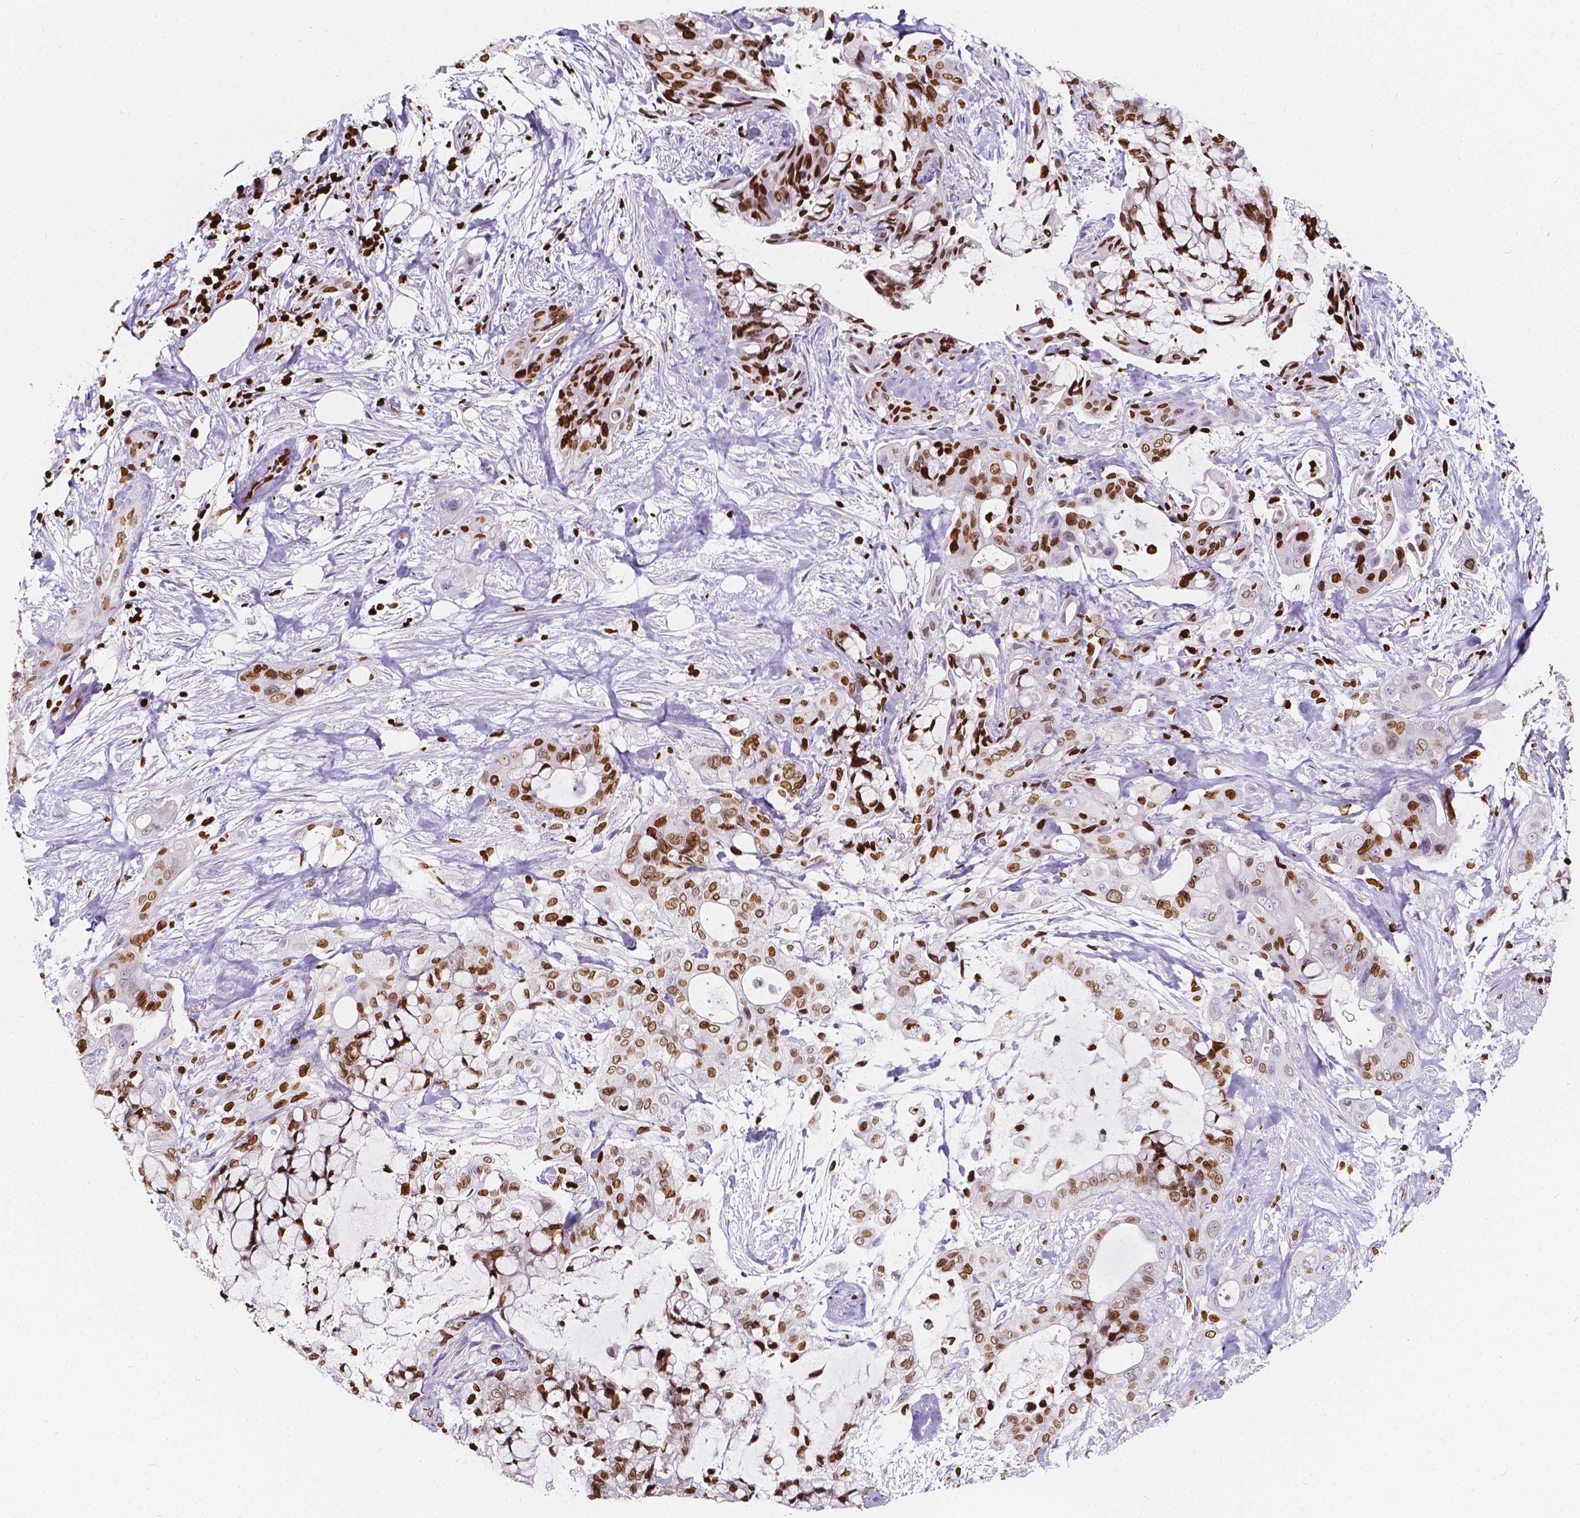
{"staining": {"intensity": "moderate", "quantity": ">75%", "location": "nuclear"}, "tissue": "pancreatic cancer", "cell_type": "Tumor cells", "image_type": "cancer", "snomed": [{"axis": "morphology", "description": "Adenocarcinoma, NOS"}, {"axis": "topography", "description": "Pancreas"}], "caption": "Approximately >75% of tumor cells in human adenocarcinoma (pancreatic) display moderate nuclear protein staining as visualized by brown immunohistochemical staining.", "gene": "CBY3", "patient": {"sex": "male", "age": 71}}